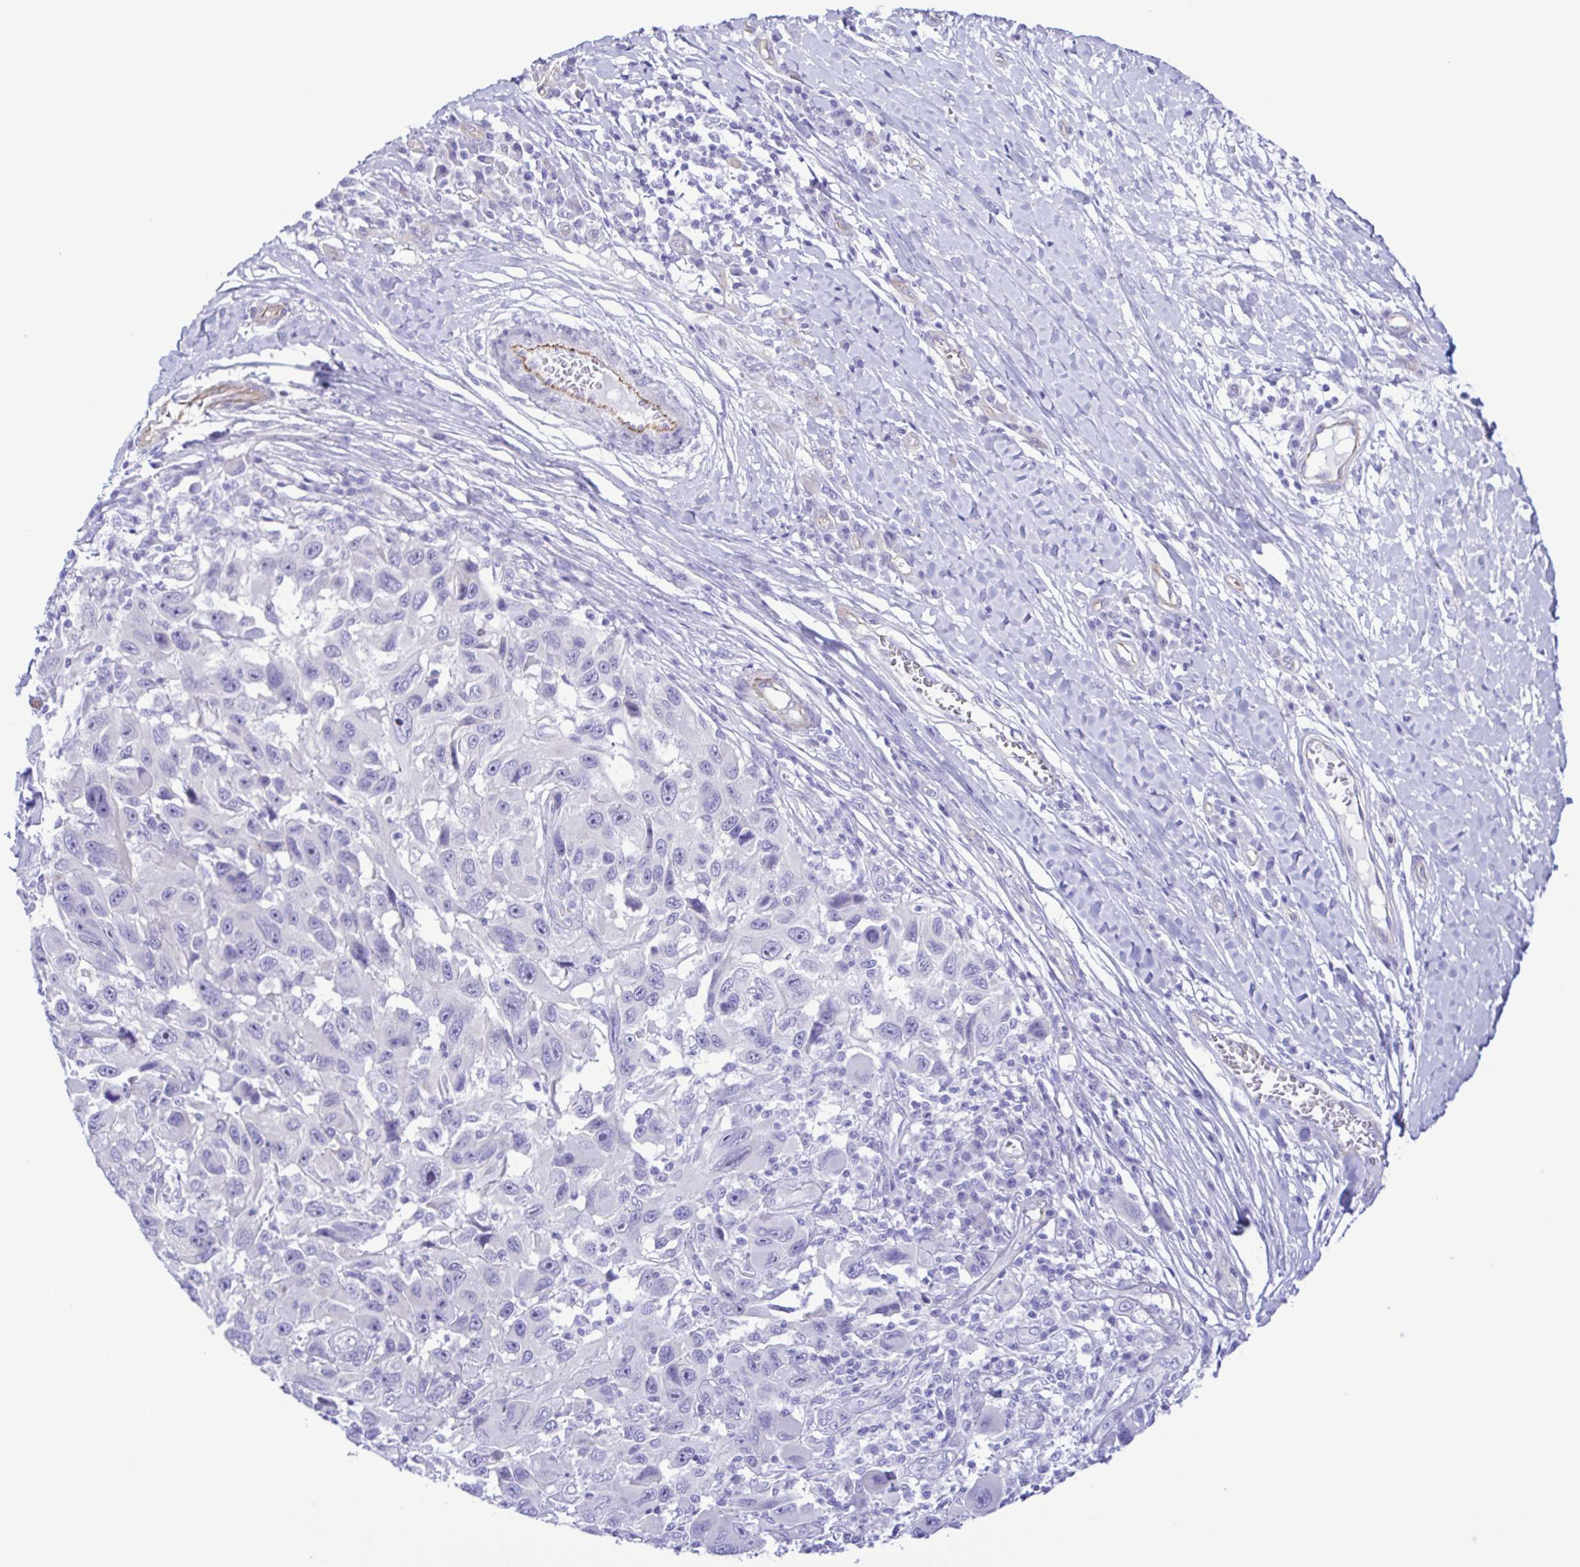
{"staining": {"intensity": "negative", "quantity": "none", "location": "none"}, "tissue": "melanoma", "cell_type": "Tumor cells", "image_type": "cancer", "snomed": [{"axis": "morphology", "description": "Malignant melanoma, NOS"}, {"axis": "topography", "description": "Skin"}], "caption": "Micrograph shows no protein expression in tumor cells of malignant melanoma tissue.", "gene": "CYP11A1", "patient": {"sex": "male", "age": 53}}